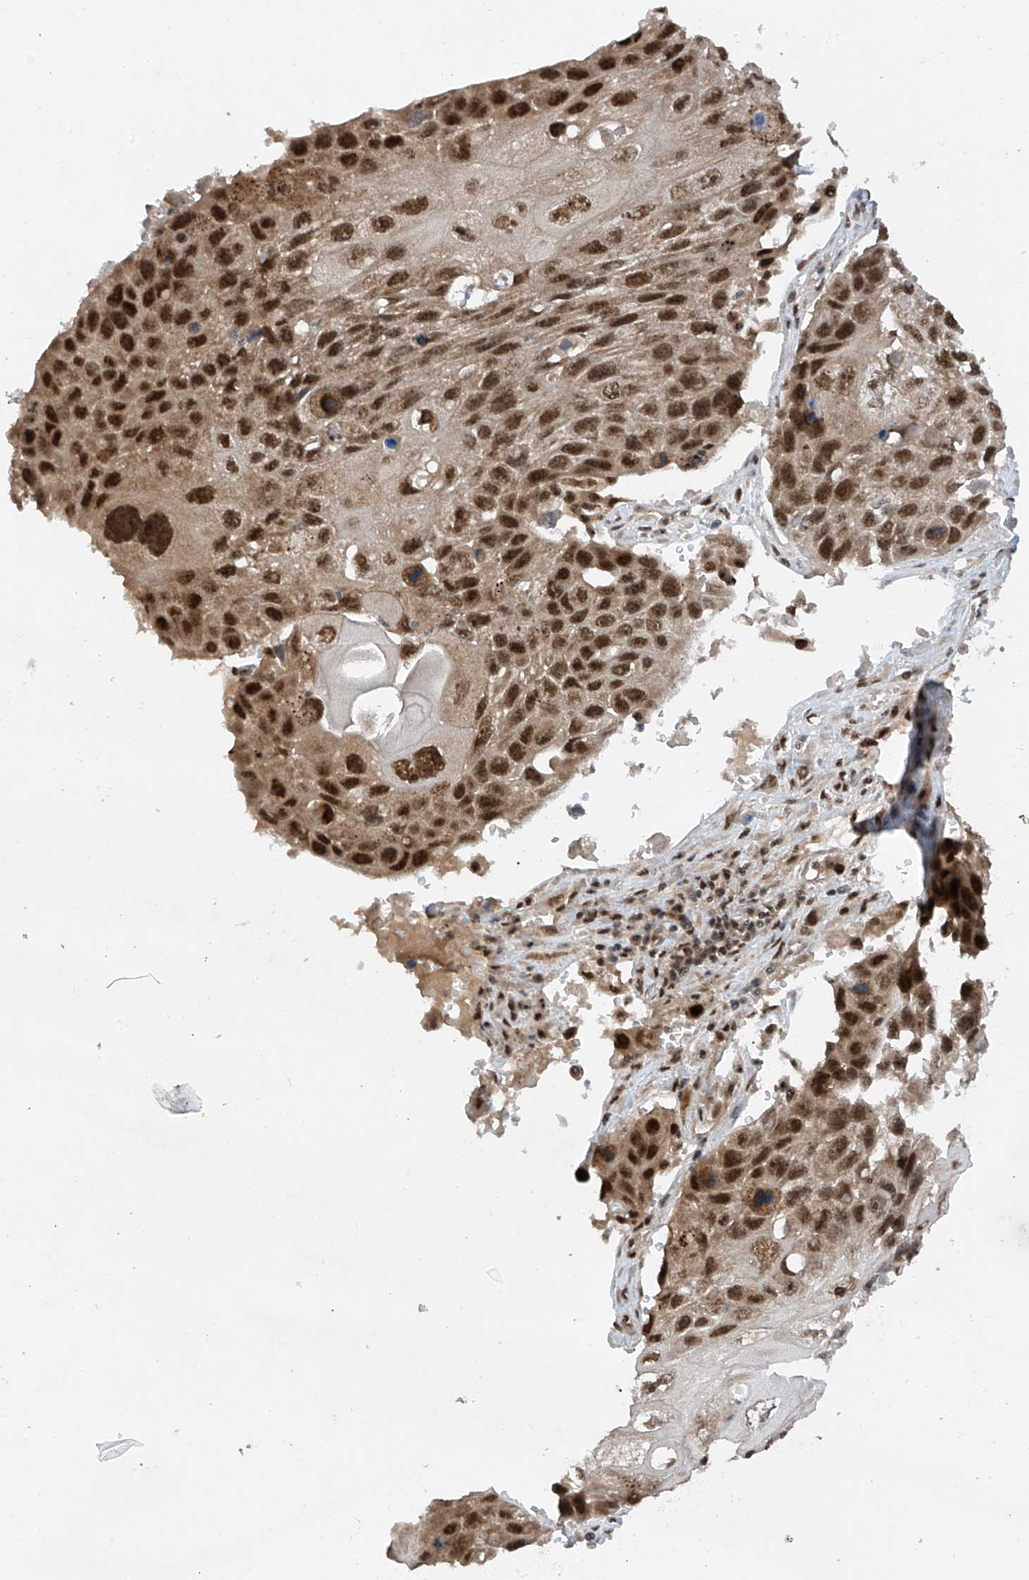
{"staining": {"intensity": "strong", "quantity": ">75%", "location": "nuclear"}, "tissue": "lung cancer", "cell_type": "Tumor cells", "image_type": "cancer", "snomed": [{"axis": "morphology", "description": "Squamous cell carcinoma, NOS"}, {"axis": "topography", "description": "Lung"}], "caption": "Protein staining reveals strong nuclear positivity in approximately >75% of tumor cells in squamous cell carcinoma (lung).", "gene": "RPAIN", "patient": {"sex": "male", "age": 61}}